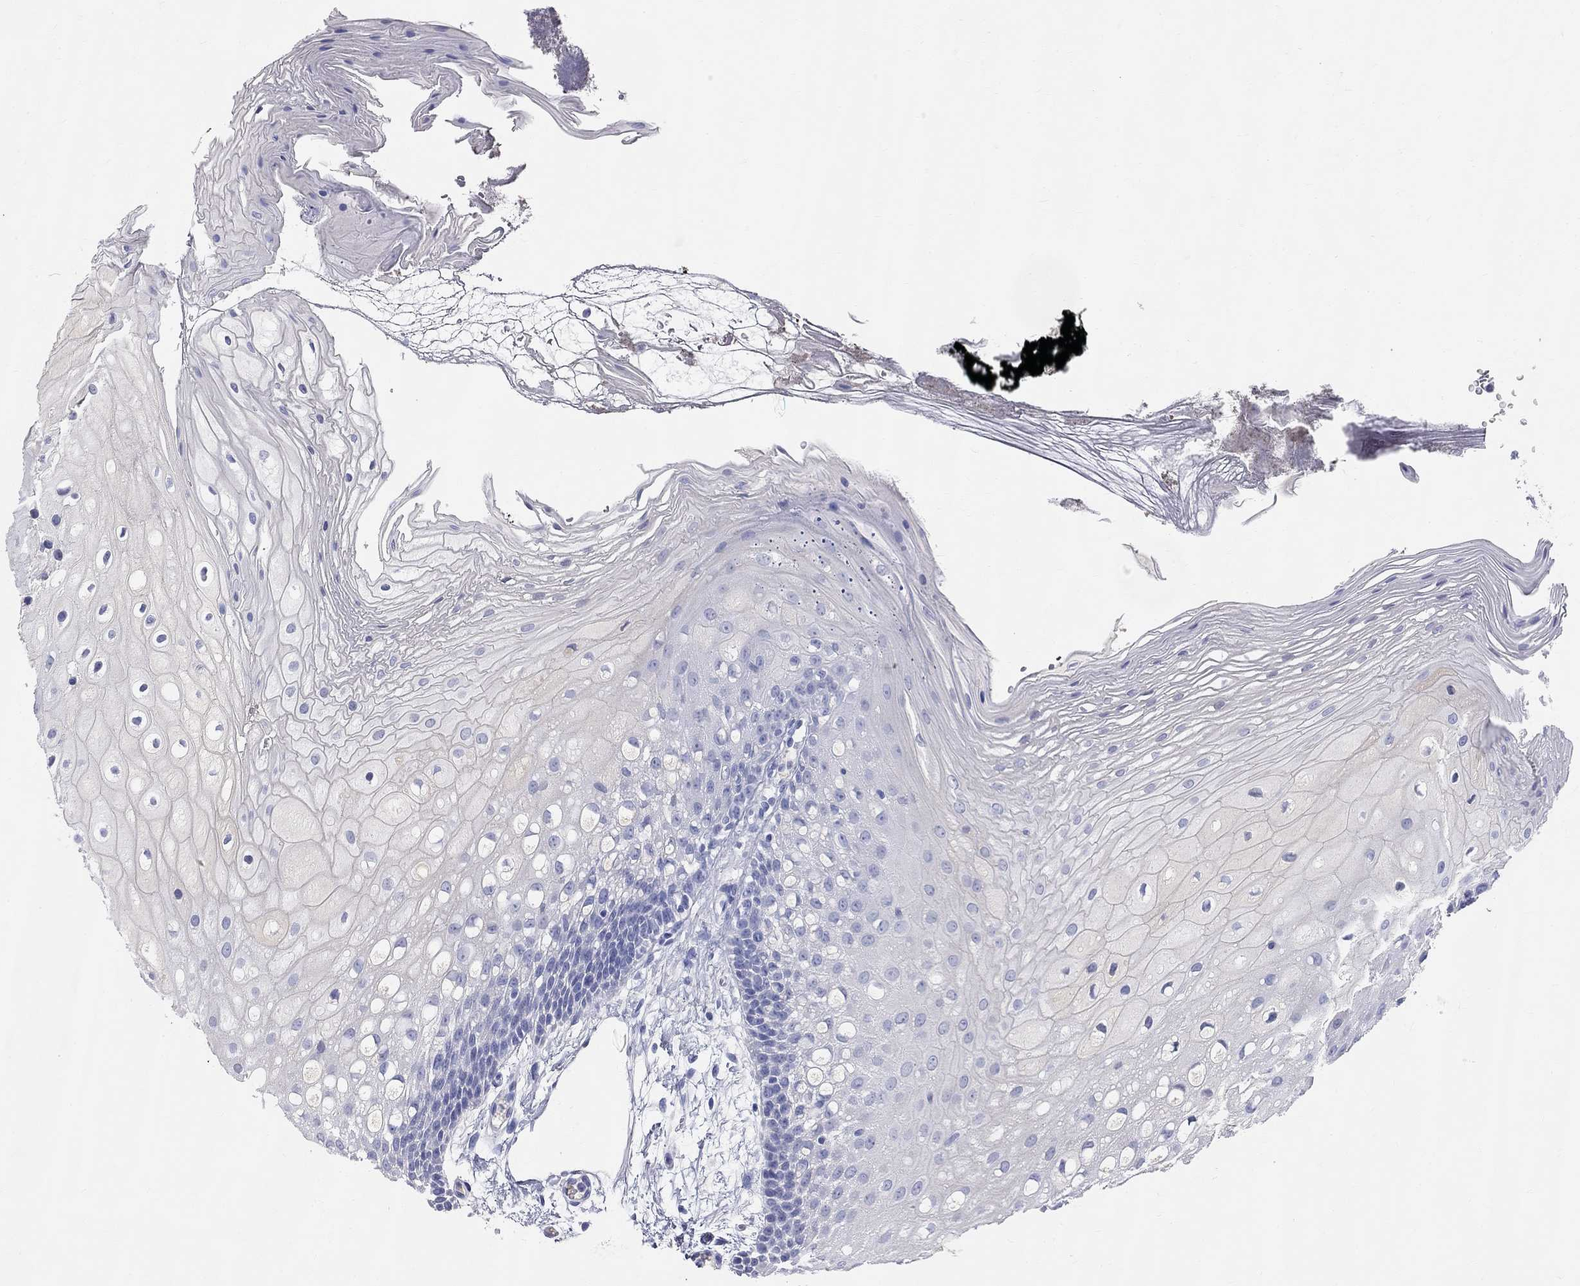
{"staining": {"intensity": "negative", "quantity": "none", "location": "none"}, "tissue": "oral mucosa", "cell_type": "Squamous epithelial cells", "image_type": "normal", "snomed": [{"axis": "morphology", "description": "Normal tissue, NOS"}, {"axis": "morphology", "description": "Squamous cell carcinoma, NOS"}, {"axis": "topography", "description": "Oral tissue"}, {"axis": "topography", "description": "Head-Neck"}], "caption": "Immunohistochemistry (IHC) photomicrograph of unremarkable oral mucosa stained for a protein (brown), which demonstrates no staining in squamous epithelial cells. The staining is performed using DAB brown chromogen with nuclei counter-stained in using hematoxylin.", "gene": "PHOX2B", "patient": {"sex": "male", "age": 69}}